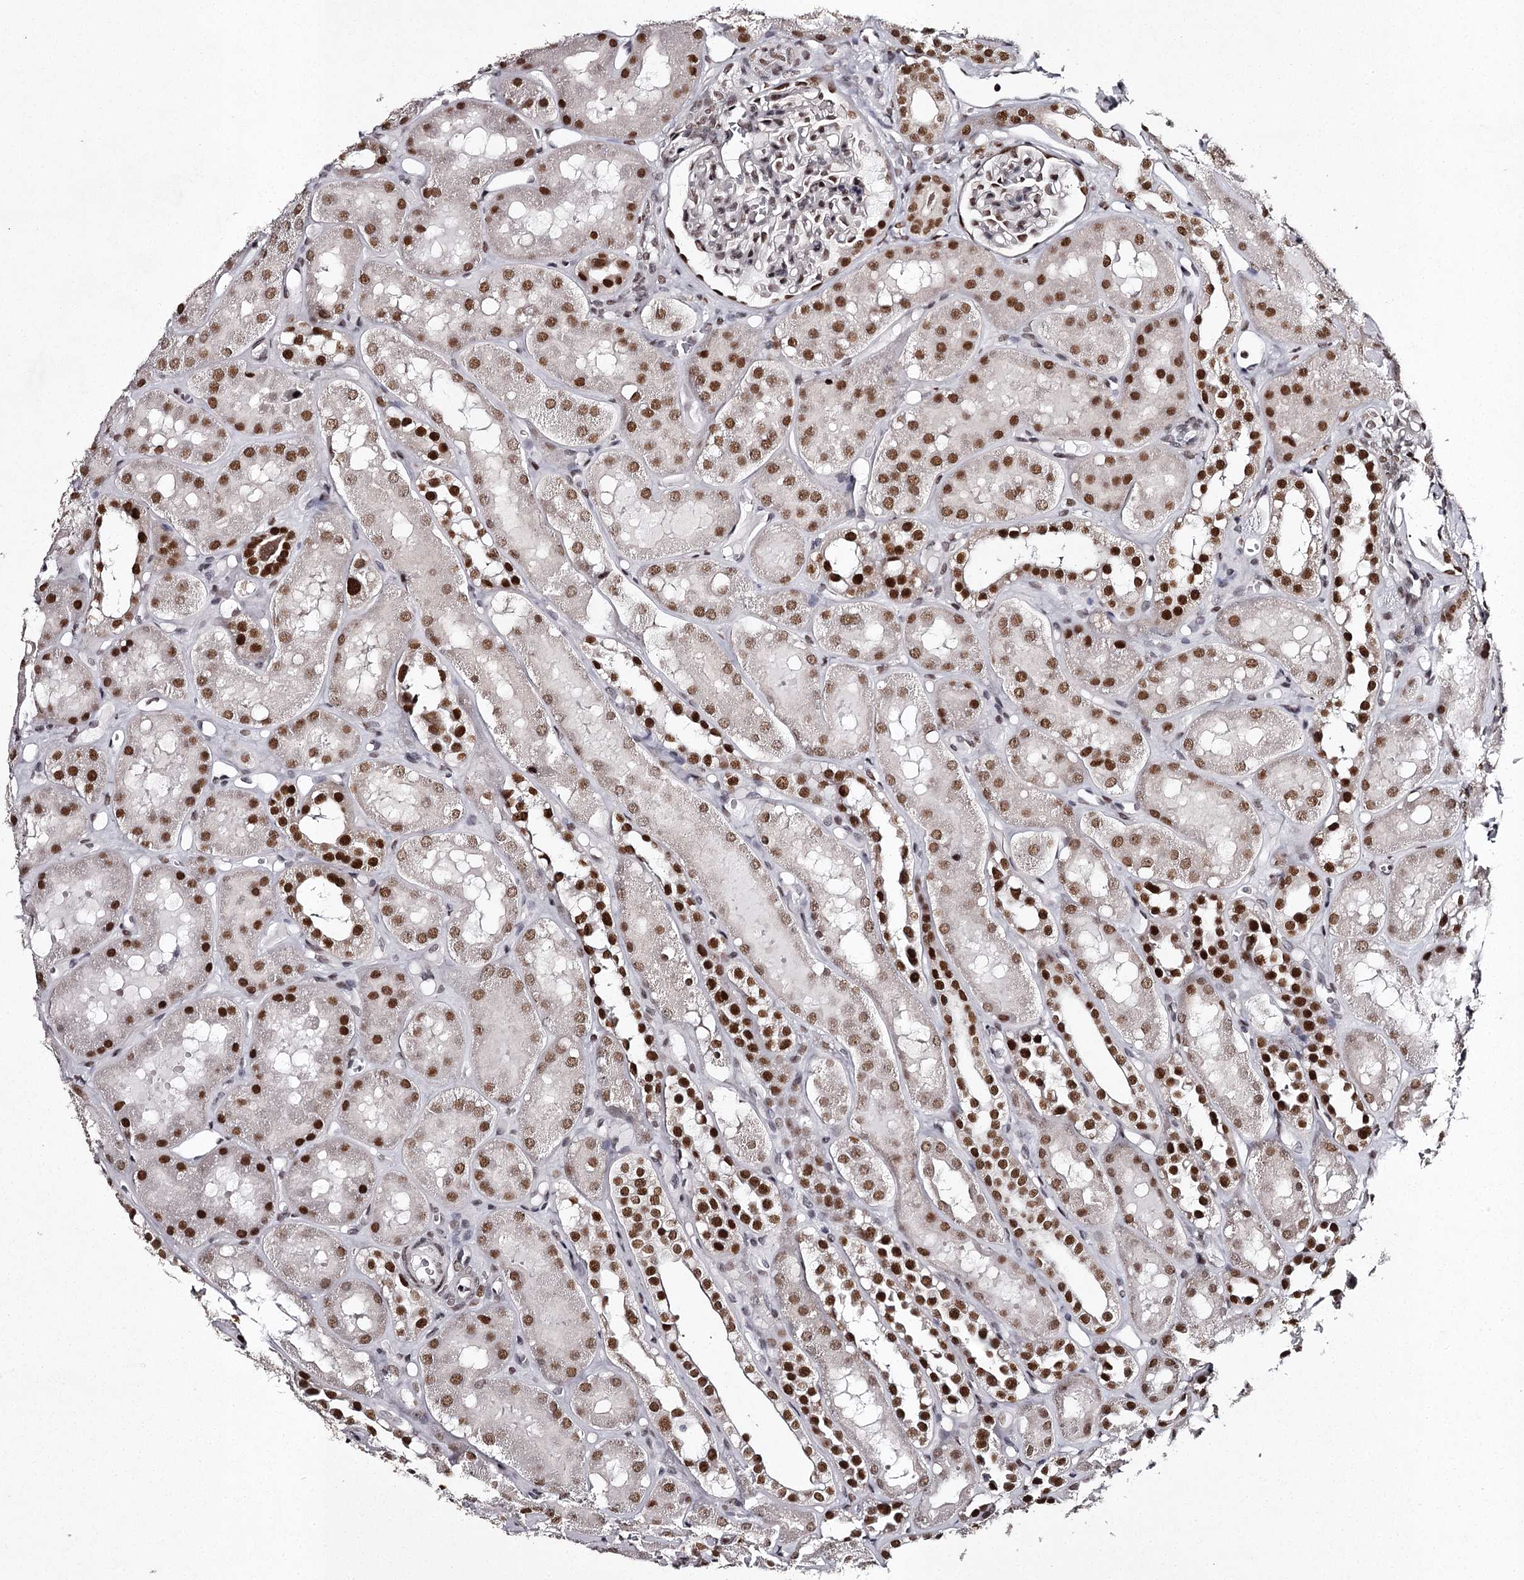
{"staining": {"intensity": "moderate", "quantity": "<25%", "location": "nuclear"}, "tissue": "kidney", "cell_type": "Cells in glomeruli", "image_type": "normal", "snomed": [{"axis": "morphology", "description": "Normal tissue, NOS"}, {"axis": "topography", "description": "Kidney"}], "caption": "Protein expression analysis of unremarkable kidney demonstrates moderate nuclear expression in approximately <25% of cells in glomeruli.", "gene": "PSPC1", "patient": {"sex": "male", "age": 16}}